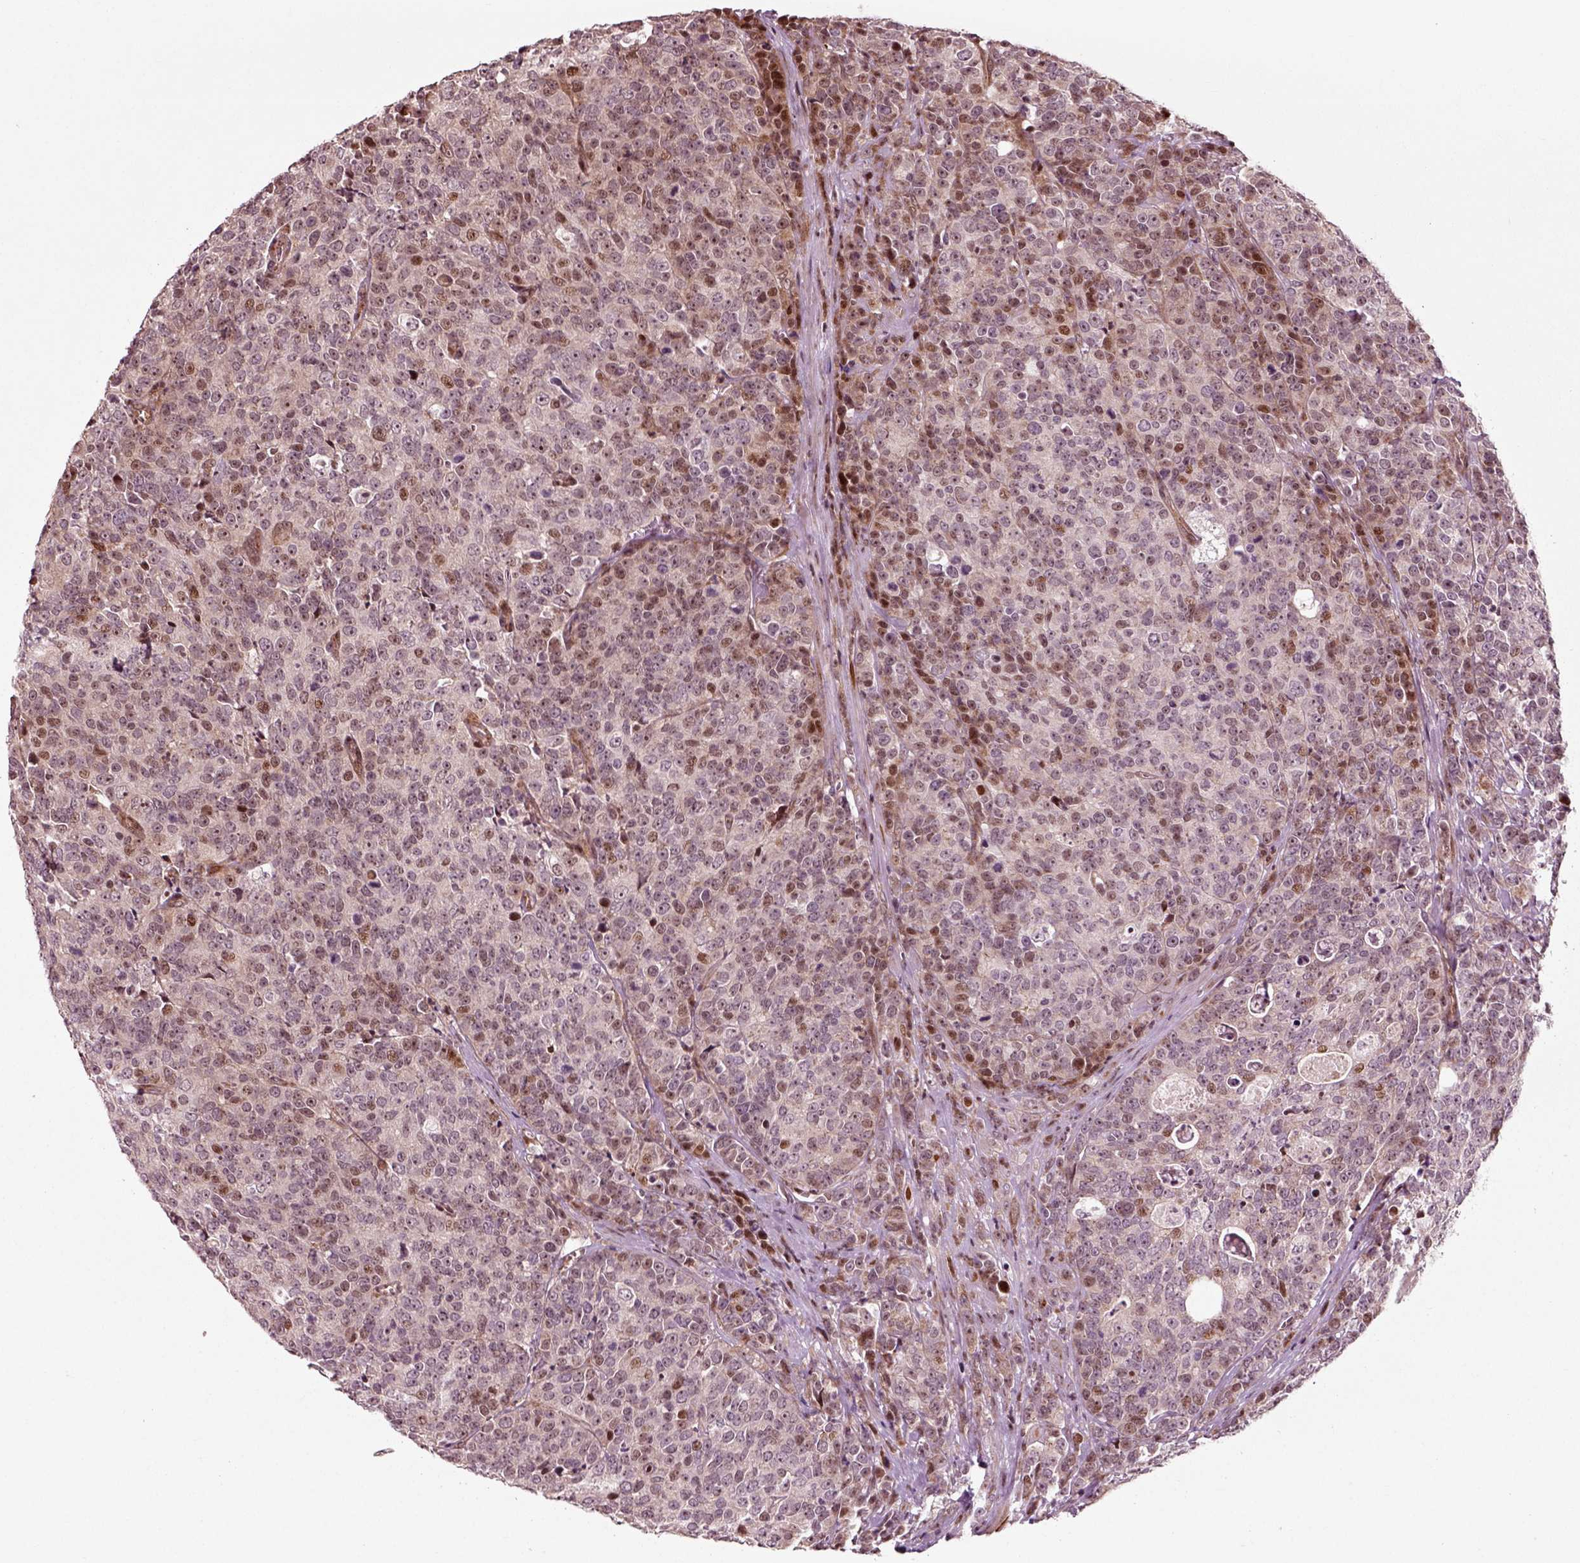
{"staining": {"intensity": "moderate", "quantity": "<25%", "location": "nuclear"}, "tissue": "prostate cancer", "cell_type": "Tumor cells", "image_type": "cancer", "snomed": [{"axis": "morphology", "description": "Adenocarcinoma, NOS"}, {"axis": "topography", "description": "Prostate"}], "caption": "Adenocarcinoma (prostate) stained with DAB immunohistochemistry (IHC) exhibits low levels of moderate nuclear expression in approximately <25% of tumor cells.", "gene": "CDC14A", "patient": {"sex": "male", "age": 67}}